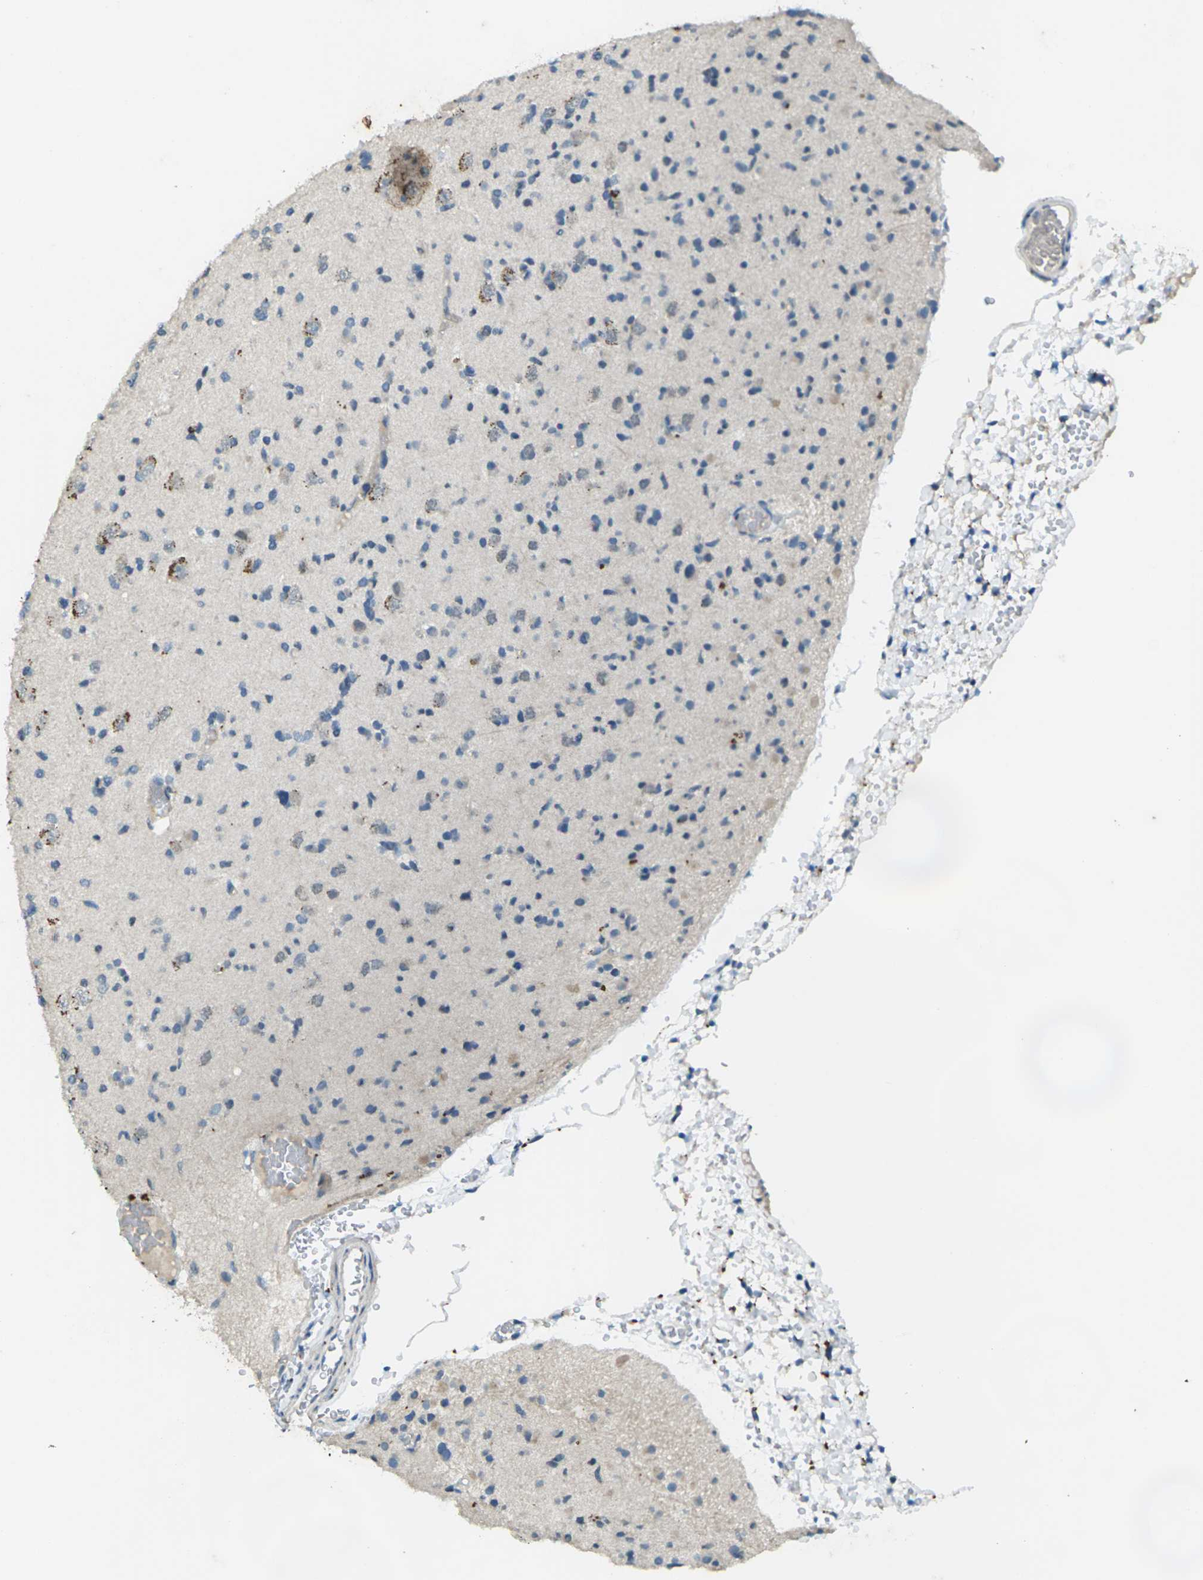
{"staining": {"intensity": "moderate", "quantity": "<25%", "location": "cytoplasmic/membranous"}, "tissue": "glioma", "cell_type": "Tumor cells", "image_type": "cancer", "snomed": [{"axis": "morphology", "description": "Glioma, malignant, Low grade"}, {"axis": "topography", "description": "Brain"}], "caption": "Immunohistochemical staining of human low-grade glioma (malignant) demonstrates low levels of moderate cytoplasmic/membranous protein staining in about <25% of tumor cells. Immunohistochemistry (ihc) stains the protein in brown and the nuclei are stained blue.", "gene": "SIGLEC14", "patient": {"sex": "female", "age": 22}}